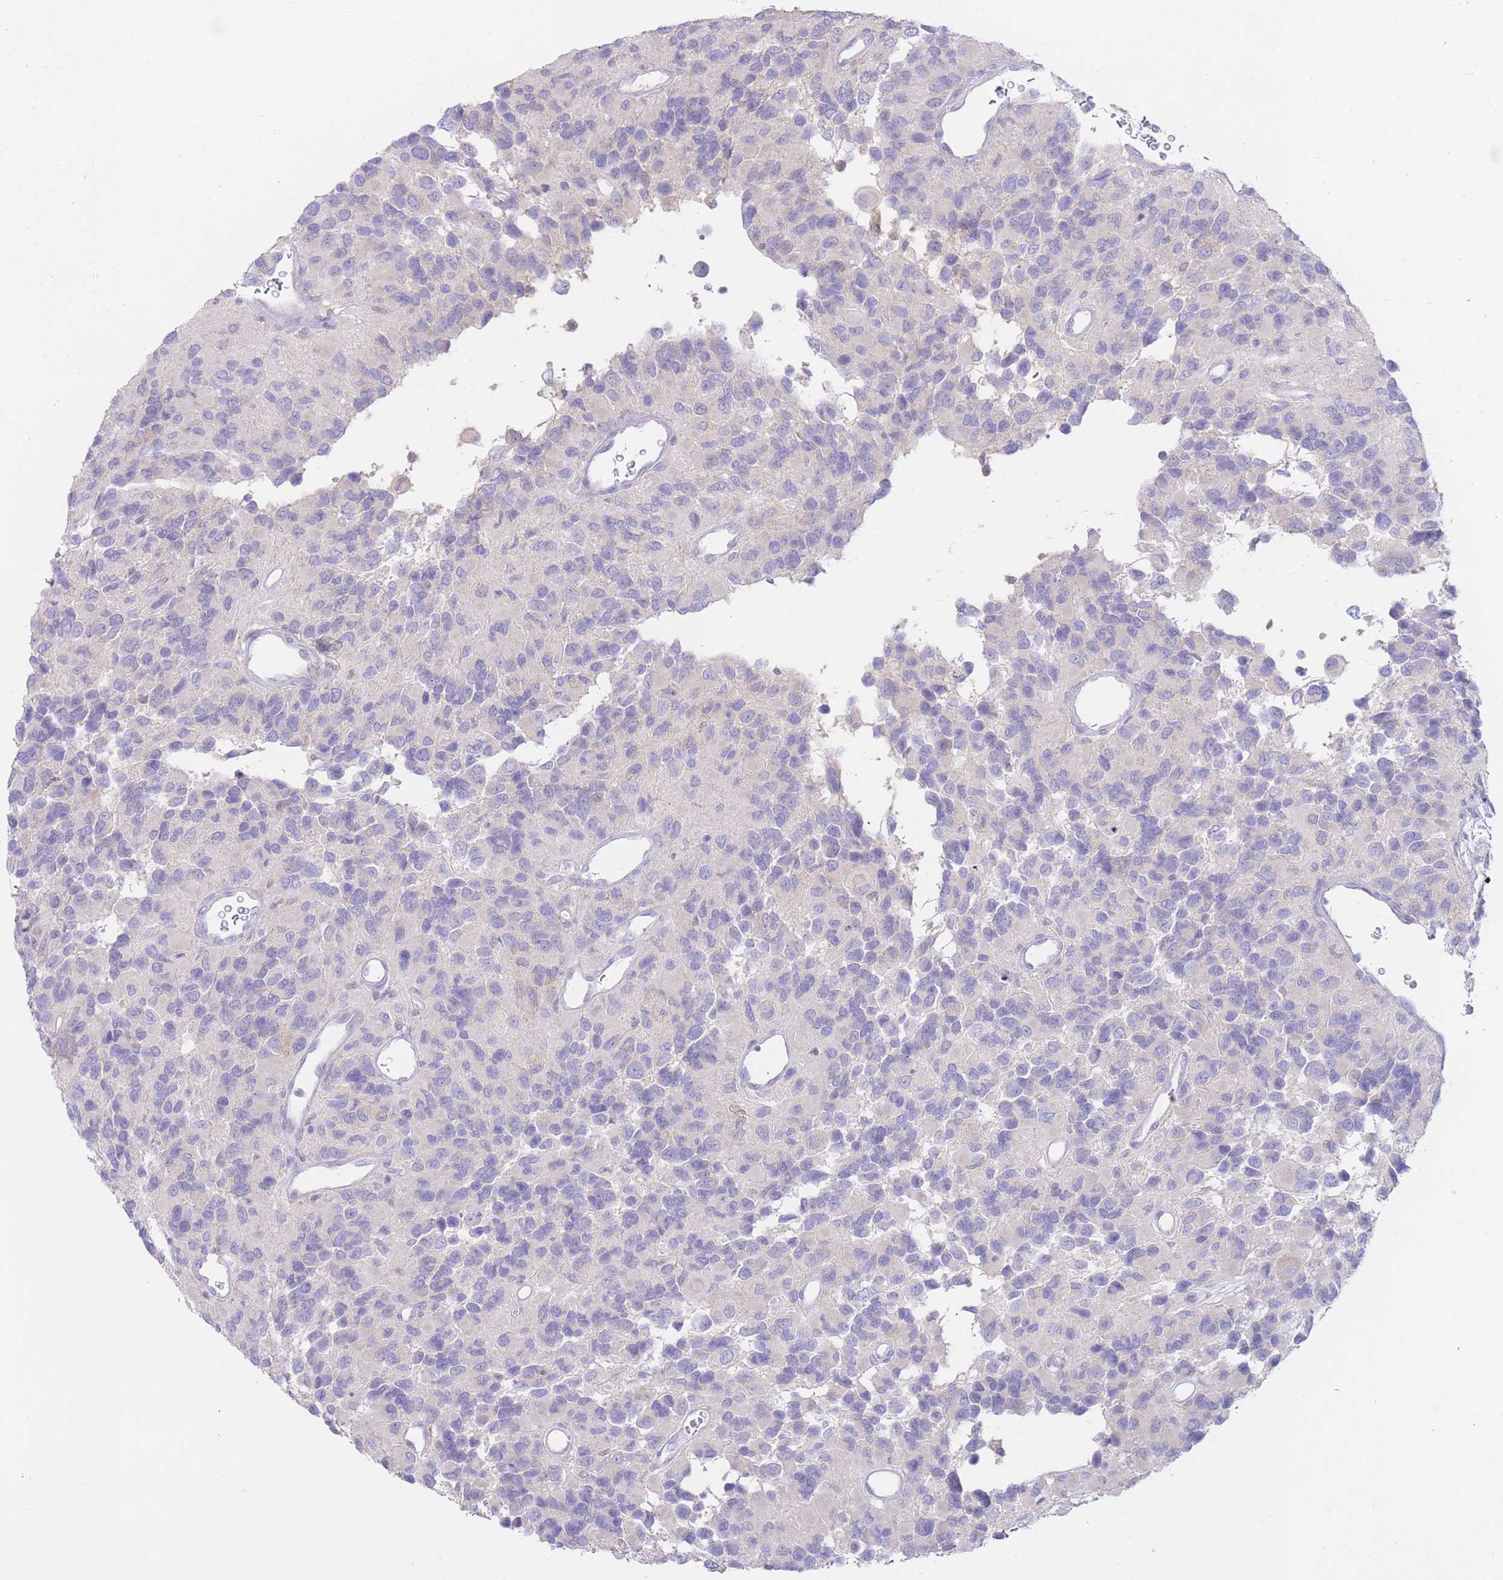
{"staining": {"intensity": "negative", "quantity": "none", "location": "none"}, "tissue": "glioma", "cell_type": "Tumor cells", "image_type": "cancer", "snomed": [{"axis": "morphology", "description": "Glioma, malignant, High grade"}, {"axis": "topography", "description": "Brain"}], "caption": "High magnification brightfield microscopy of malignant high-grade glioma stained with DAB (brown) and counterstained with hematoxylin (blue): tumor cells show no significant expression.", "gene": "FAH", "patient": {"sex": "male", "age": 77}}